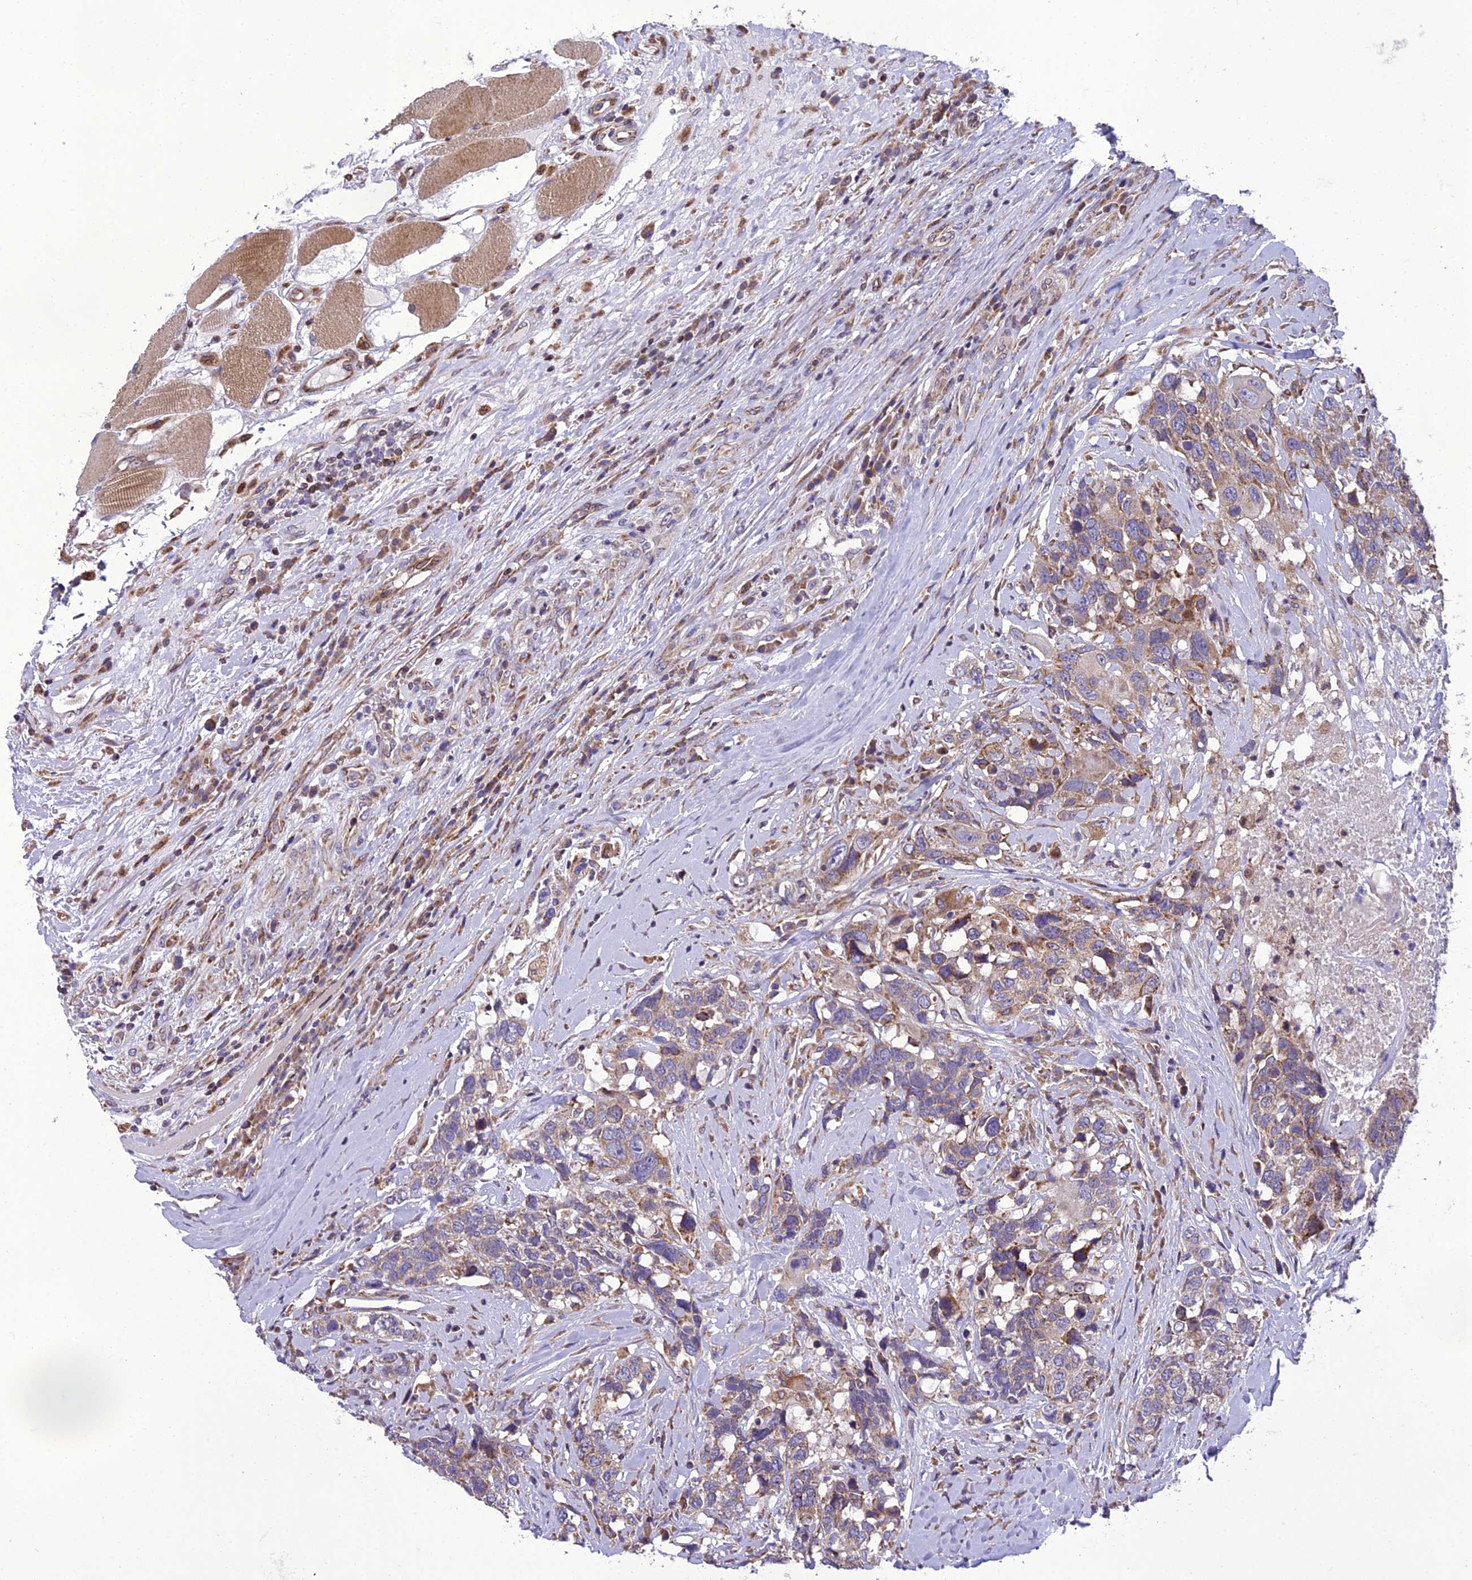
{"staining": {"intensity": "strong", "quantity": "<25%", "location": "cytoplasmic/membranous"}, "tissue": "head and neck cancer", "cell_type": "Tumor cells", "image_type": "cancer", "snomed": [{"axis": "morphology", "description": "Squamous cell carcinoma, NOS"}, {"axis": "topography", "description": "Head-Neck"}], "caption": "There is medium levels of strong cytoplasmic/membranous expression in tumor cells of head and neck cancer (squamous cell carcinoma), as demonstrated by immunohistochemical staining (brown color).", "gene": "GIMAP1", "patient": {"sex": "male", "age": 66}}